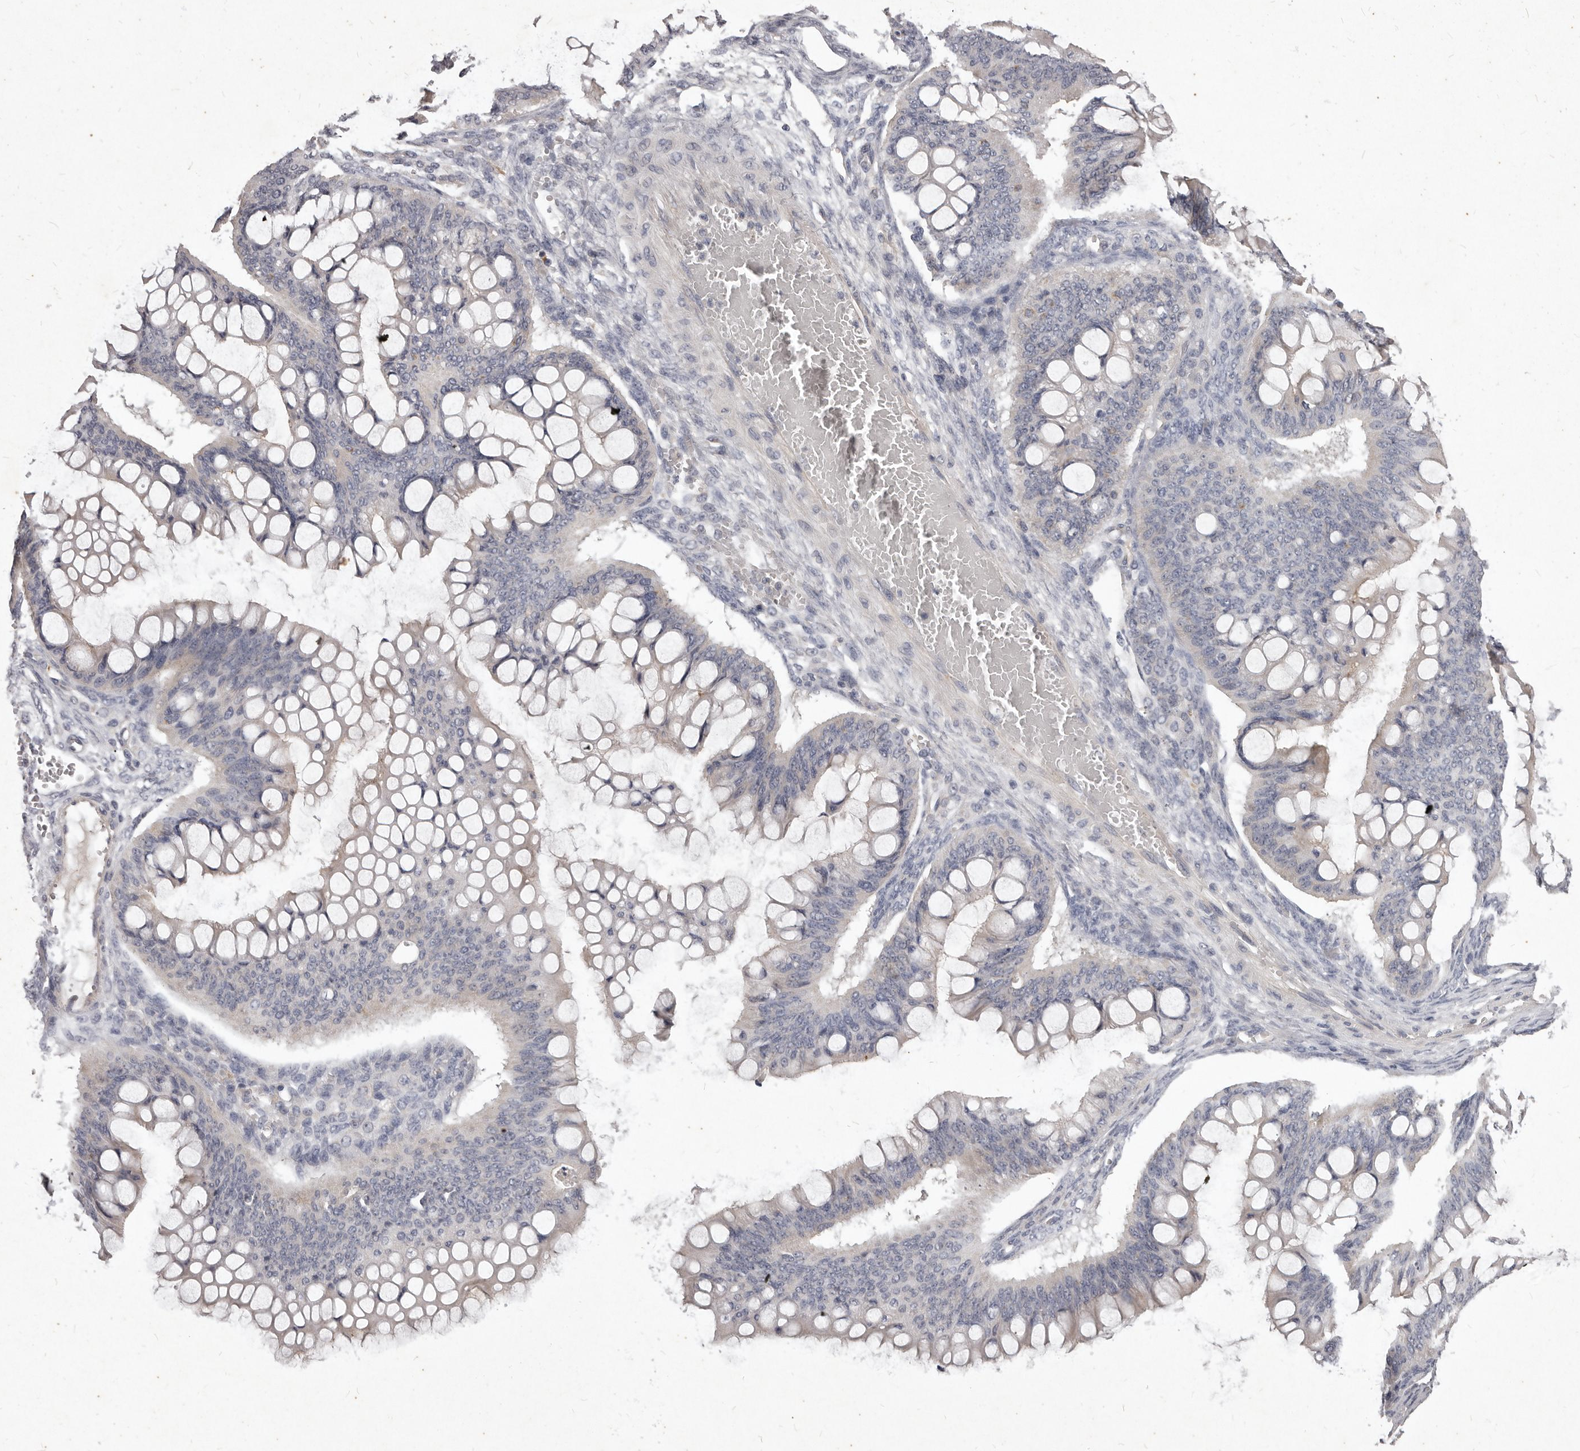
{"staining": {"intensity": "negative", "quantity": "none", "location": "none"}, "tissue": "ovarian cancer", "cell_type": "Tumor cells", "image_type": "cancer", "snomed": [{"axis": "morphology", "description": "Cystadenocarcinoma, mucinous, NOS"}, {"axis": "topography", "description": "Ovary"}], "caption": "IHC photomicrograph of neoplastic tissue: human ovarian cancer (mucinous cystadenocarcinoma) stained with DAB (3,3'-diaminobenzidine) displays no significant protein expression in tumor cells.", "gene": "GPRC5C", "patient": {"sex": "female", "age": 73}}